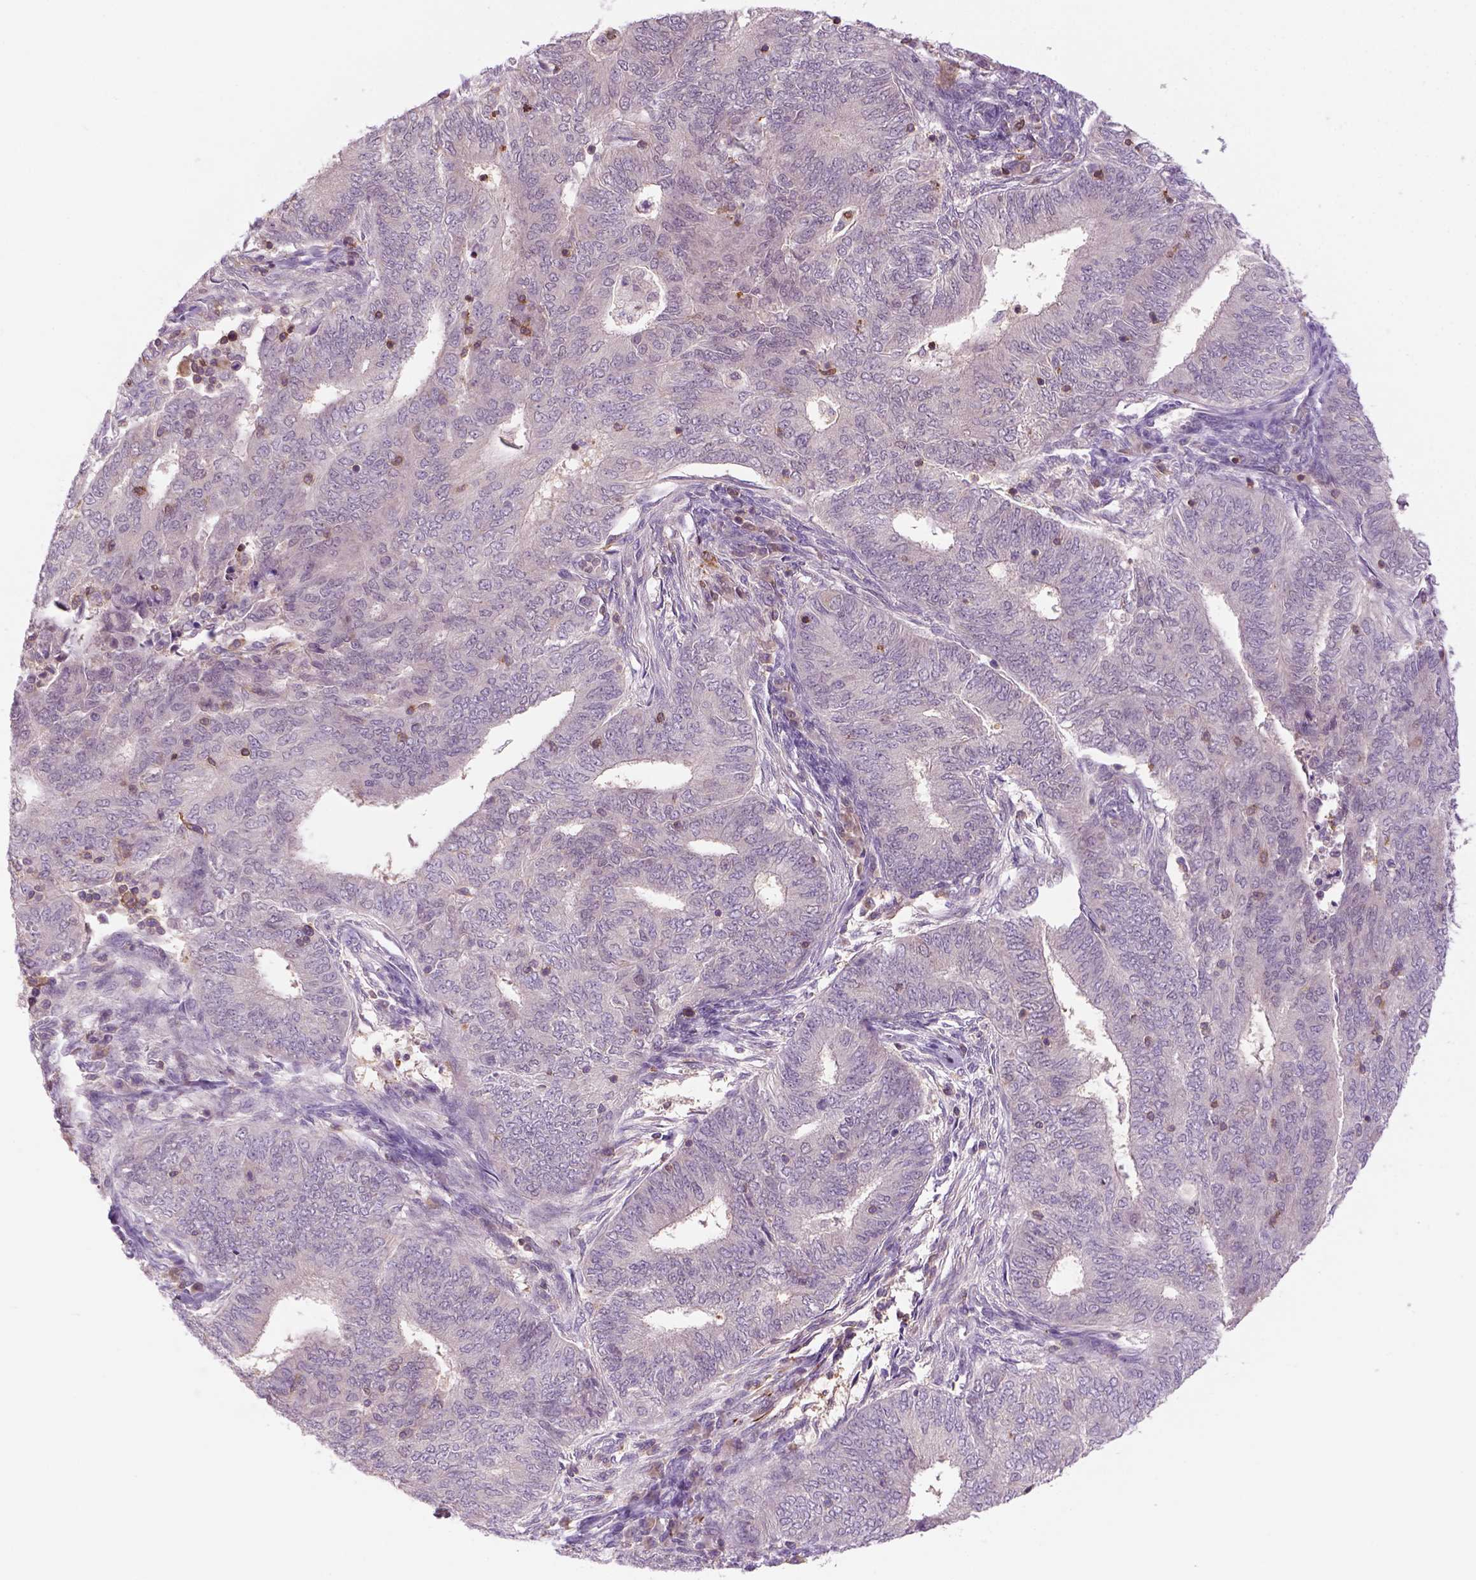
{"staining": {"intensity": "negative", "quantity": "none", "location": "none"}, "tissue": "endometrial cancer", "cell_type": "Tumor cells", "image_type": "cancer", "snomed": [{"axis": "morphology", "description": "Adenocarcinoma, NOS"}, {"axis": "topography", "description": "Endometrium"}], "caption": "Human endometrial cancer stained for a protein using IHC demonstrates no staining in tumor cells.", "gene": "GOT1", "patient": {"sex": "female", "age": 62}}